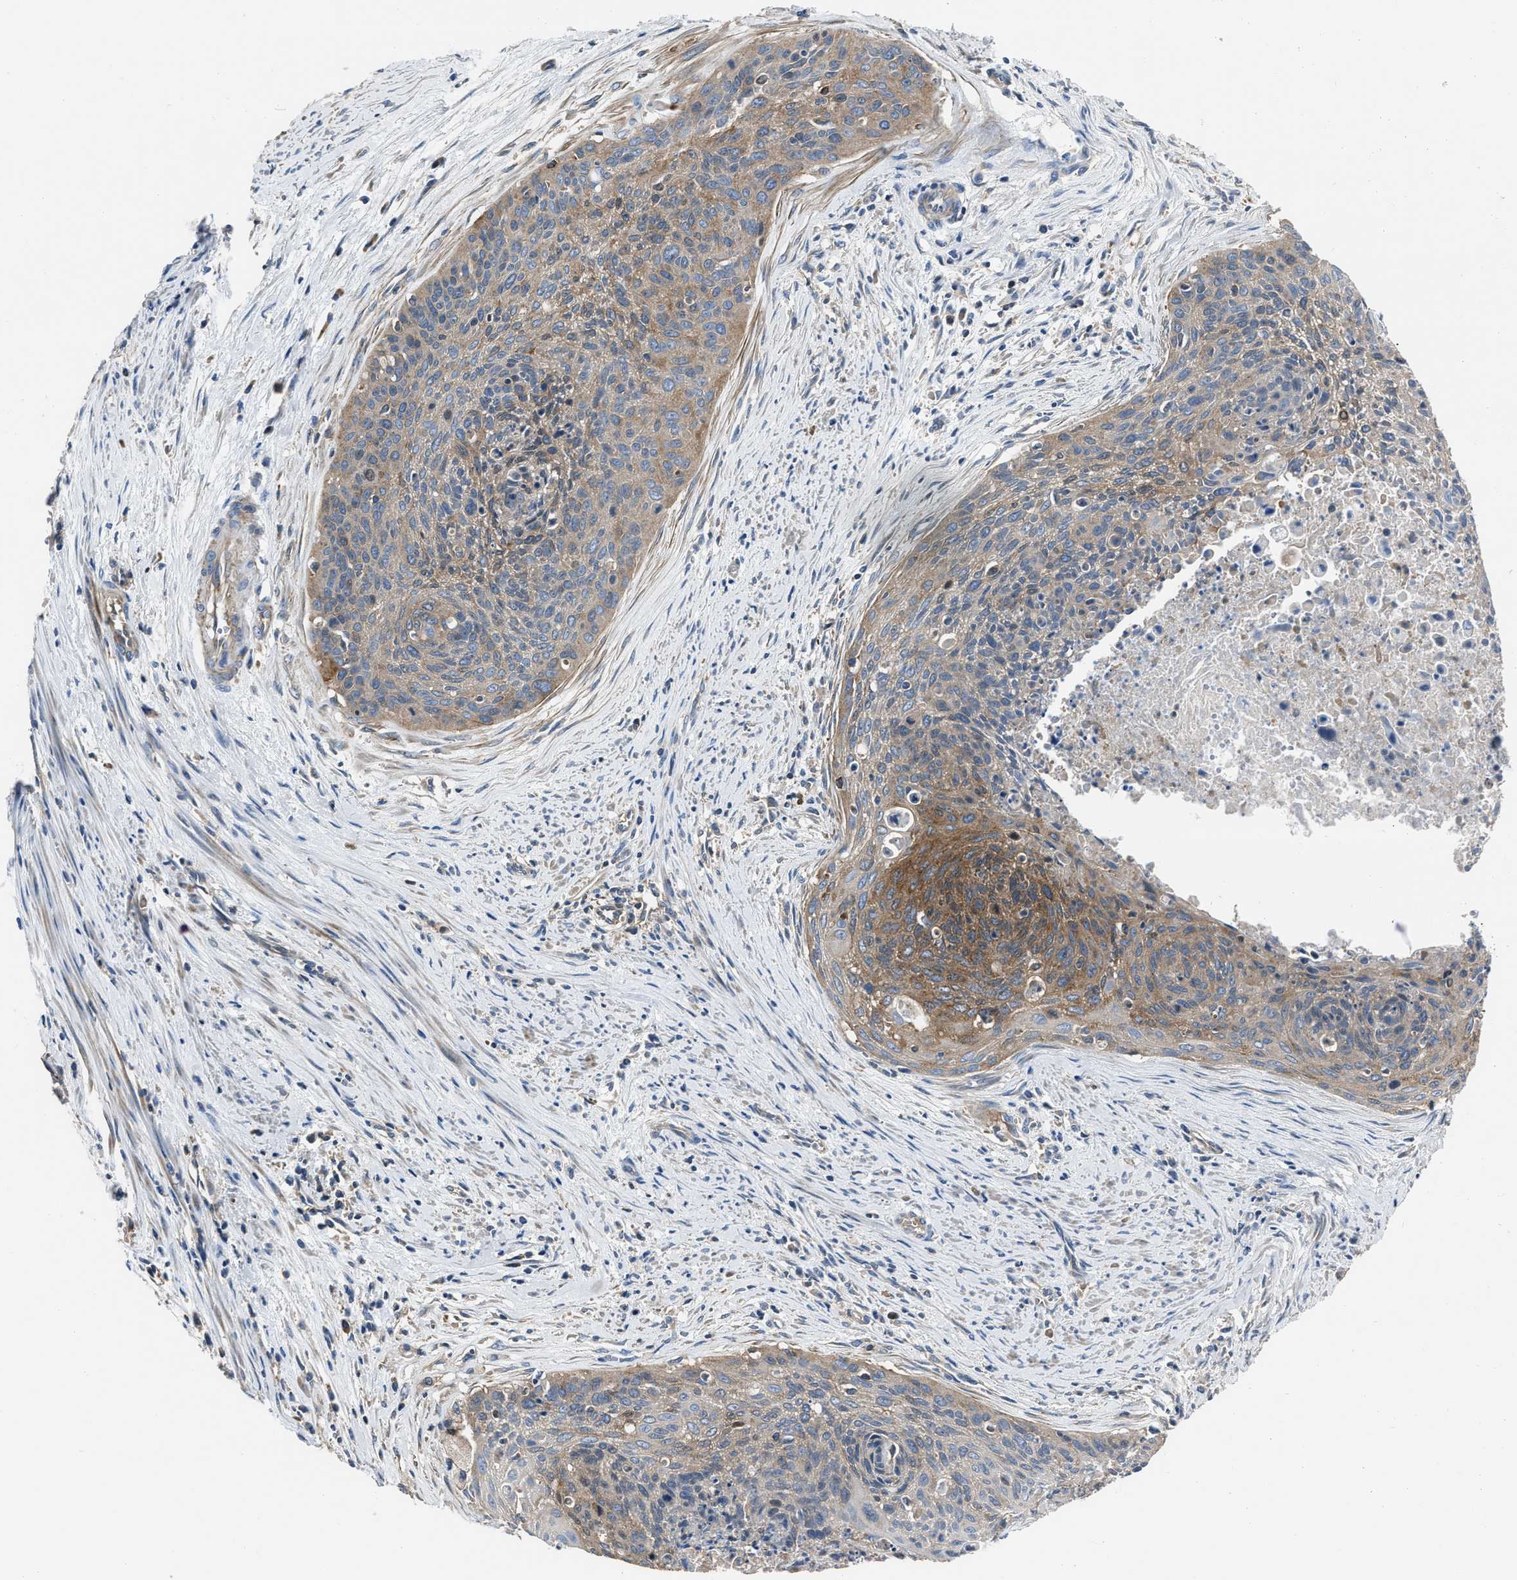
{"staining": {"intensity": "moderate", "quantity": "25%-75%", "location": "cytoplasmic/membranous"}, "tissue": "cervical cancer", "cell_type": "Tumor cells", "image_type": "cancer", "snomed": [{"axis": "morphology", "description": "Squamous cell carcinoma, NOS"}, {"axis": "topography", "description": "Cervix"}], "caption": "Cervical cancer stained with a brown dye demonstrates moderate cytoplasmic/membranous positive positivity in about 25%-75% of tumor cells.", "gene": "YARS1", "patient": {"sex": "female", "age": 55}}